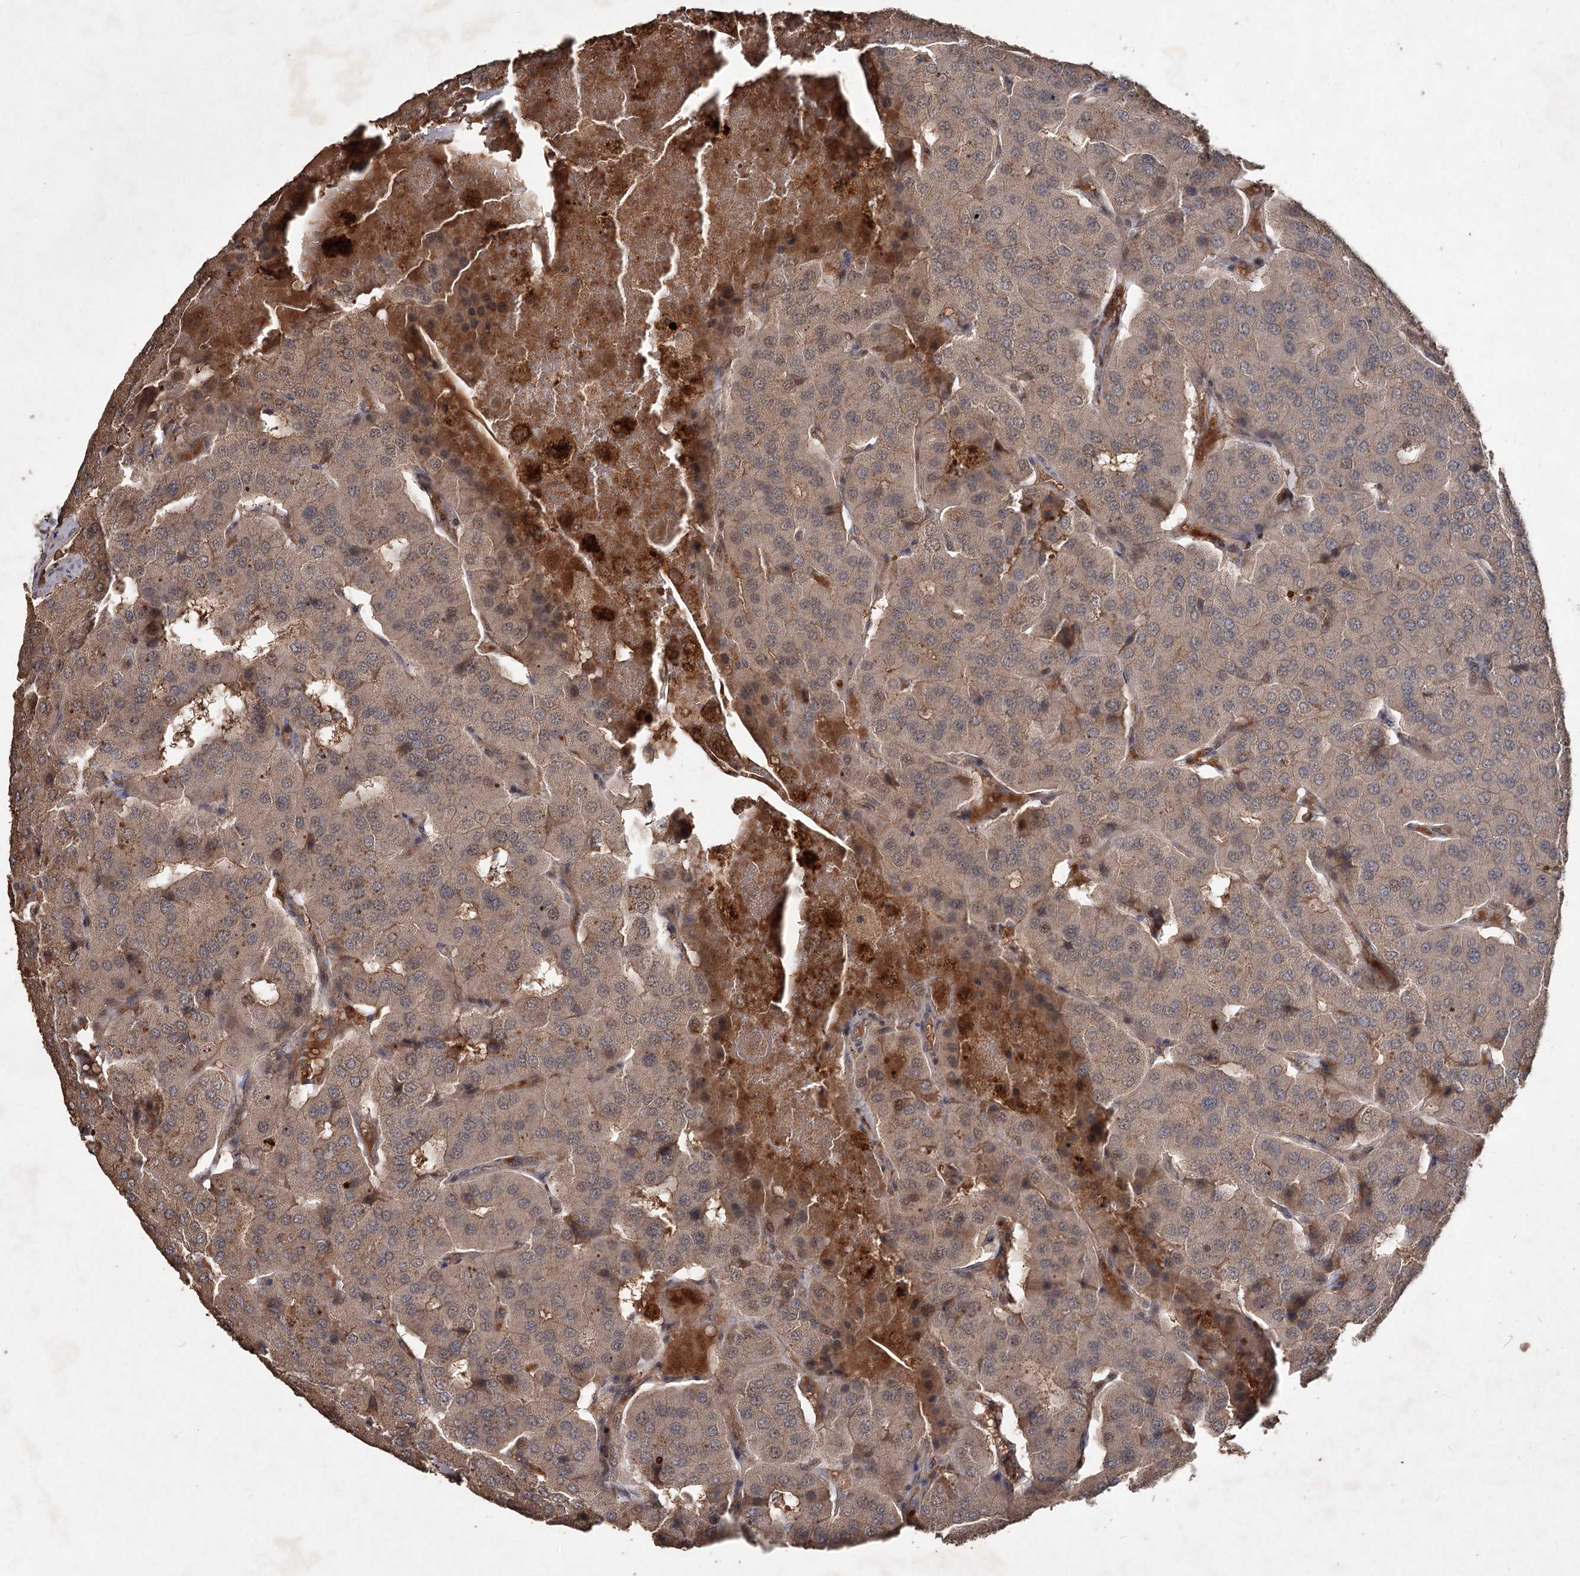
{"staining": {"intensity": "weak", "quantity": "<25%", "location": "cytoplasmic/membranous"}, "tissue": "parathyroid gland", "cell_type": "Glandular cells", "image_type": "normal", "snomed": [{"axis": "morphology", "description": "Normal tissue, NOS"}, {"axis": "morphology", "description": "Adenoma, NOS"}, {"axis": "topography", "description": "Parathyroid gland"}], "caption": "Glandular cells show no significant protein staining in normal parathyroid gland. (Stains: DAB immunohistochemistry with hematoxylin counter stain, Microscopy: brightfield microscopy at high magnification).", "gene": "FBXO7", "patient": {"sex": "female", "age": 86}}